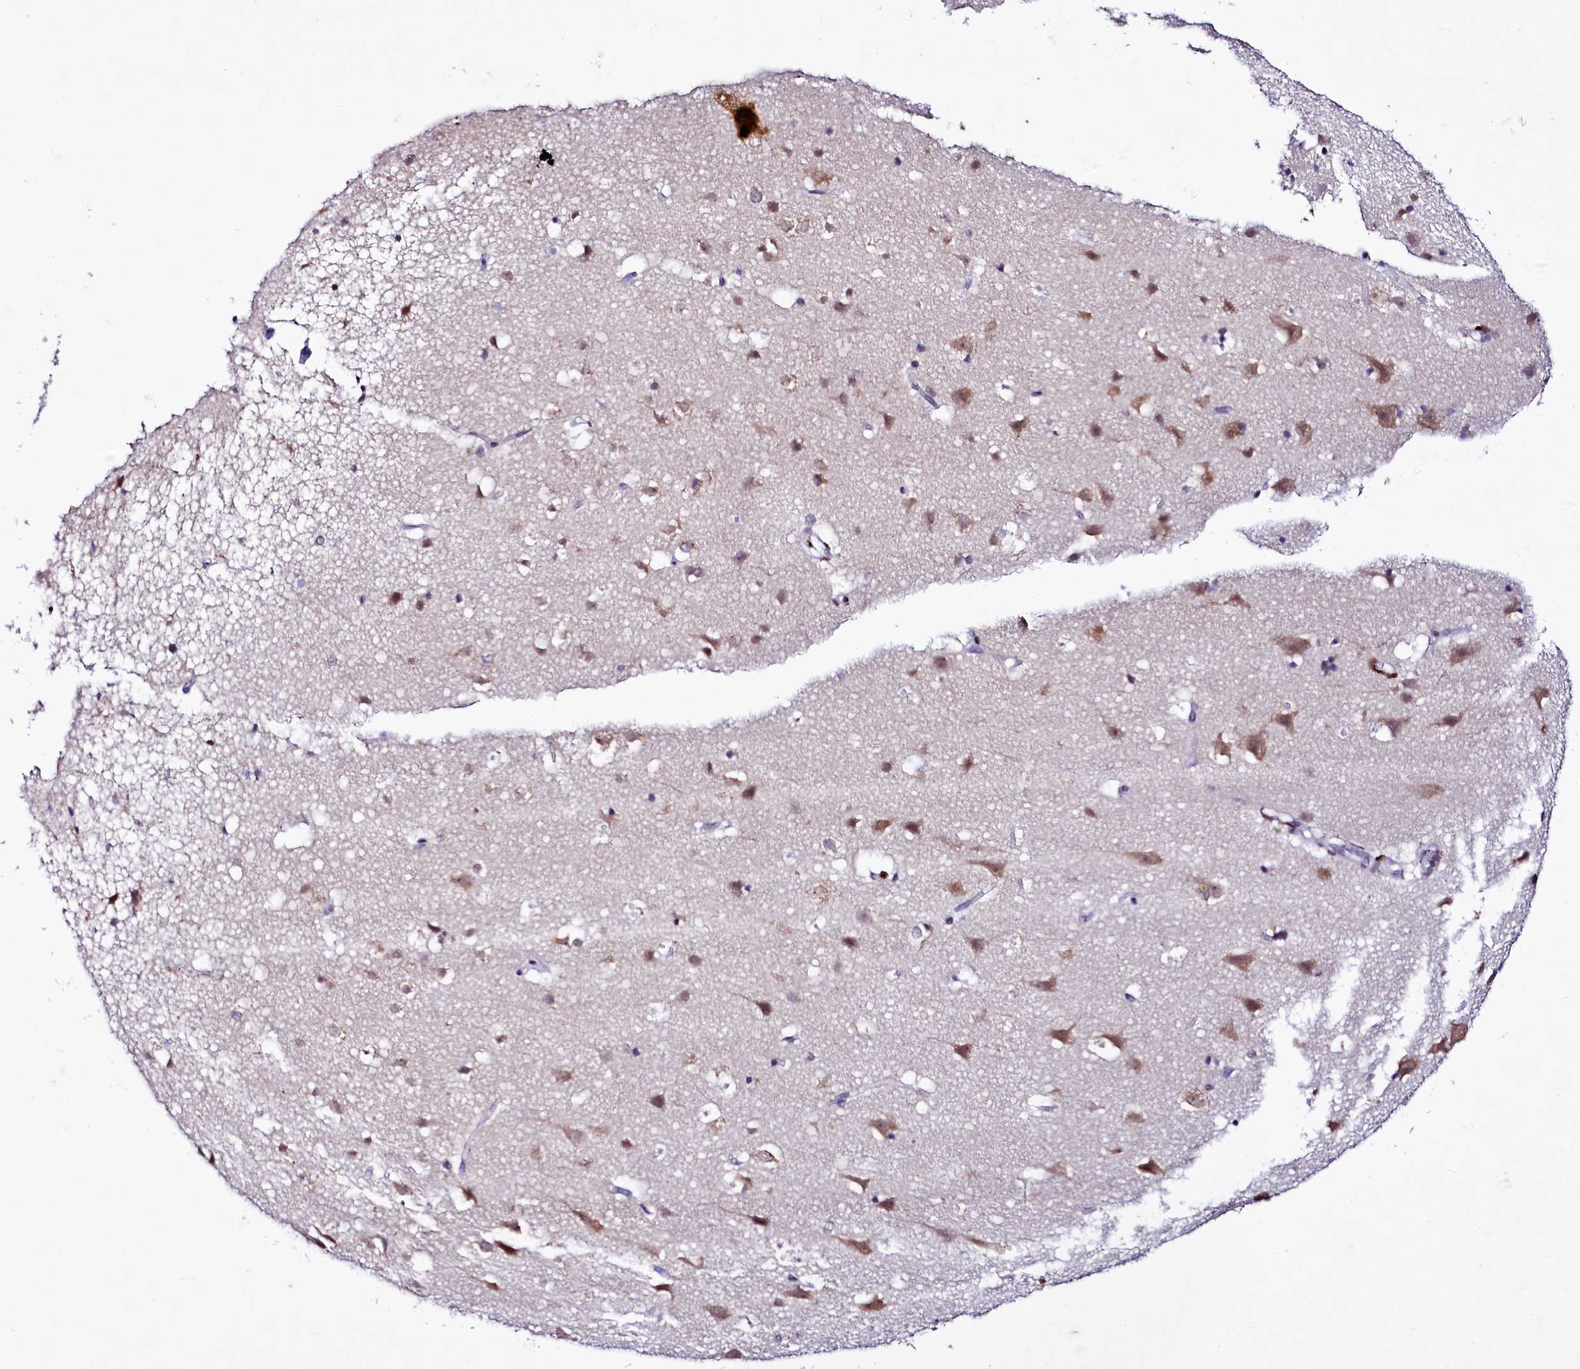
{"staining": {"intensity": "negative", "quantity": "none", "location": "none"}, "tissue": "cerebral cortex", "cell_type": "Endothelial cells", "image_type": "normal", "snomed": [{"axis": "morphology", "description": "Normal tissue, NOS"}, {"axis": "topography", "description": "Cerebral cortex"}], "caption": "DAB immunohistochemical staining of unremarkable human cerebral cortex demonstrates no significant staining in endothelial cells. Brightfield microscopy of immunohistochemistry stained with DAB (brown) and hematoxylin (blue), captured at high magnification.", "gene": "LEUTX", "patient": {"sex": "male", "age": 54}}